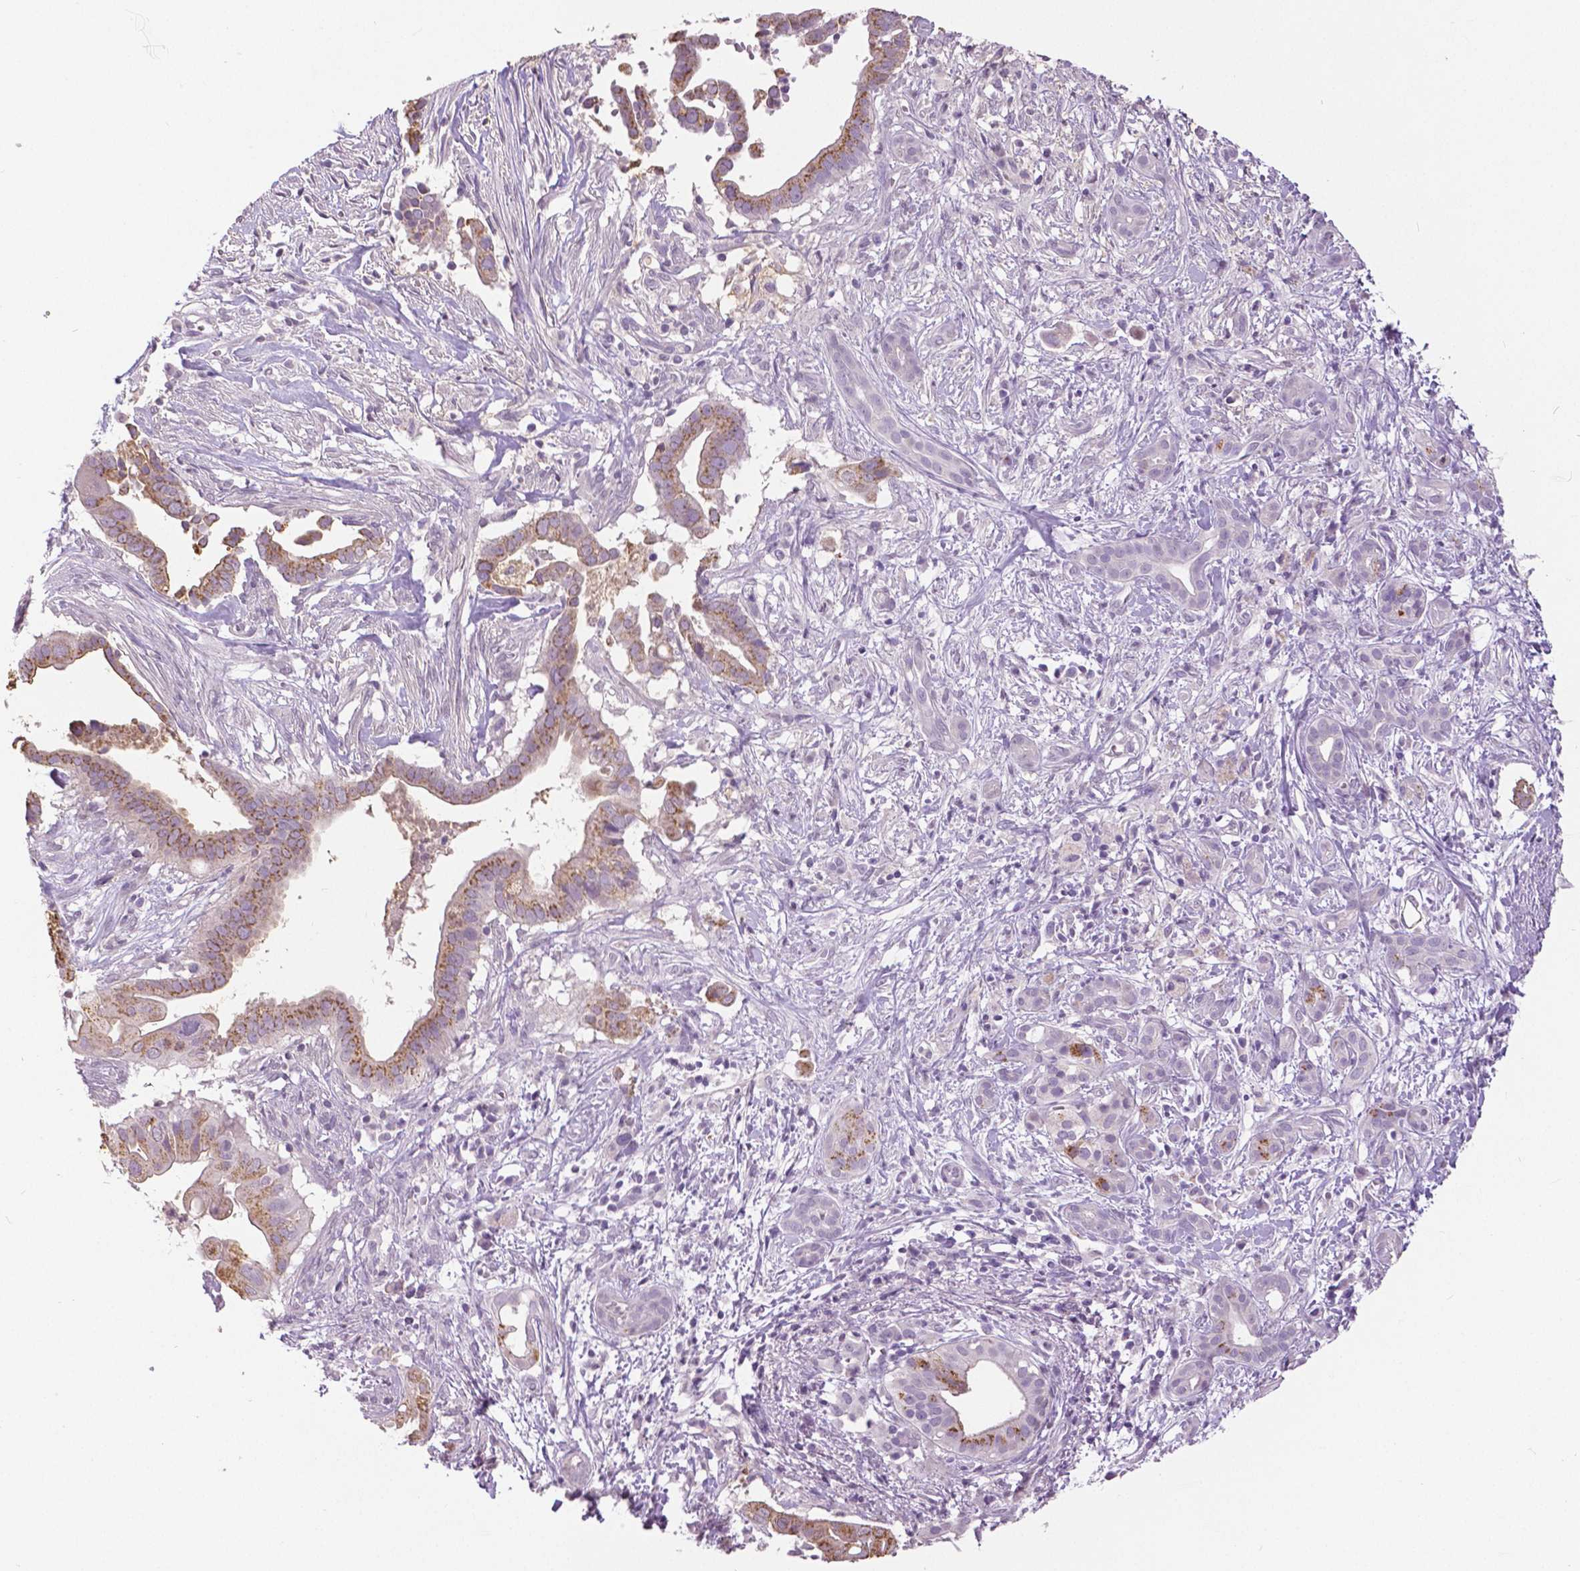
{"staining": {"intensity": "moderate", "quantity": ">75%", "location": "cytoplasmic/membranous"}, "tissue": "pancreatic cancer", "cell_type": "Tumor cells", "image_type": "cancer", "snomed": [{"axis": "morphology", "description": "Adenocarcinoma, NOS"}, {"axis": "topography", "description": "Pancreas"}], "caption": "This is an image of IHC staining of adenocarcinoma (pancreatic), which shows moderate expression in the cytoplasmic/membranous of tumor cells.", "gene": "GRIN2A", "patient": {"sex": "male", "age": 61}}